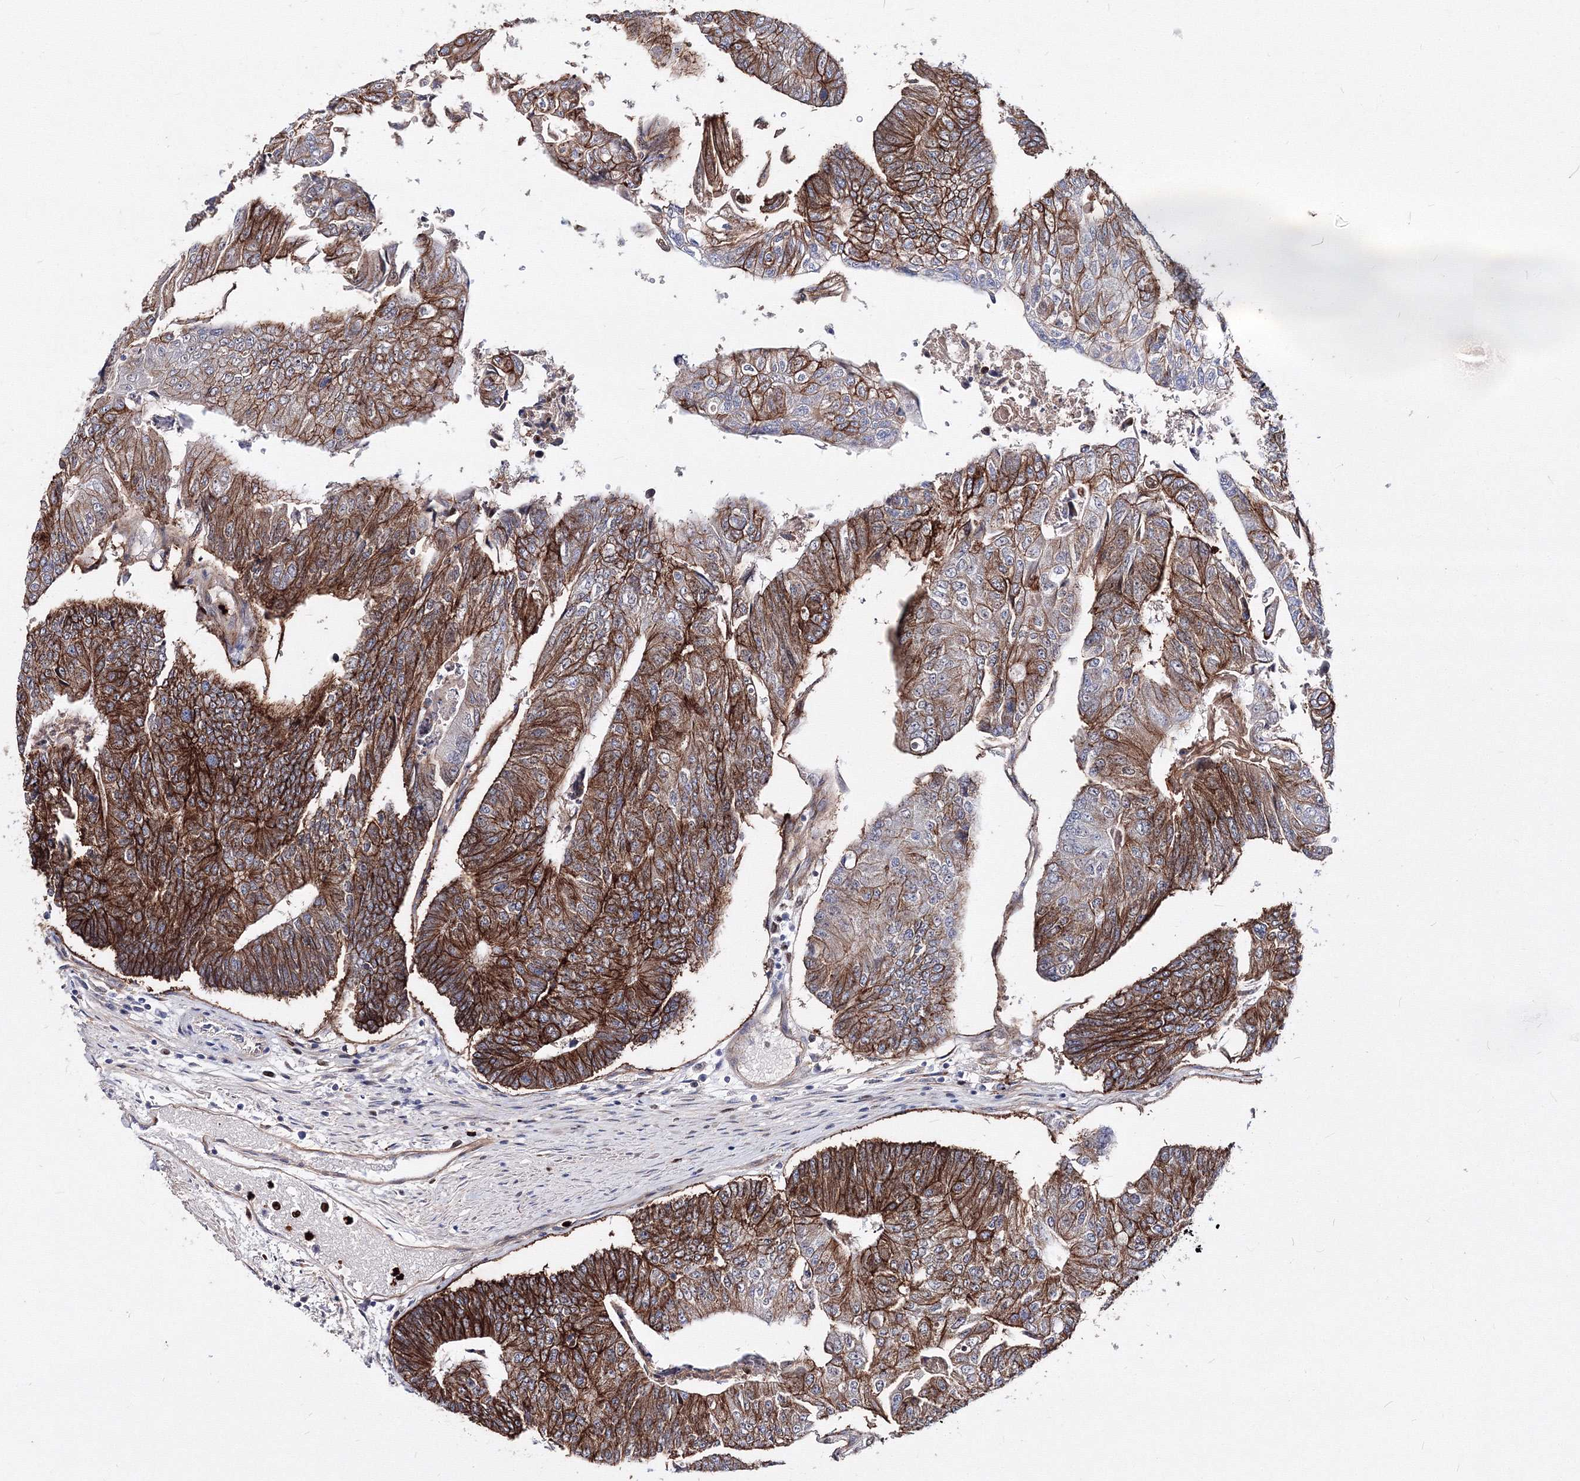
{"staining": {"intensity": "strong", "quantity": ">75%", "location": "cytoplasmic/membranous"}, "tissue": "colorectal cancer", "cell_type": "Tumor cells", "image_type": "cancer", "snomed": [{"axis": "morphology", "description": "Adenocarcinoma, NOS"}, {"axis": "topography", "description": "Colon"}], "caption": "Immunohistochemistry (IHC) (DAB) staining of adenocarcinoma (colorectal) reveals strong cytoplasmic/membranous protein positivity in about >75% of tumor cells. (DAB (3,3'-diaminobenzidine) IHC, brown staining for protein, blue staining for nuclei).", "gene": "C11orf52", "patient": {"sex": "female", "age": 67}}